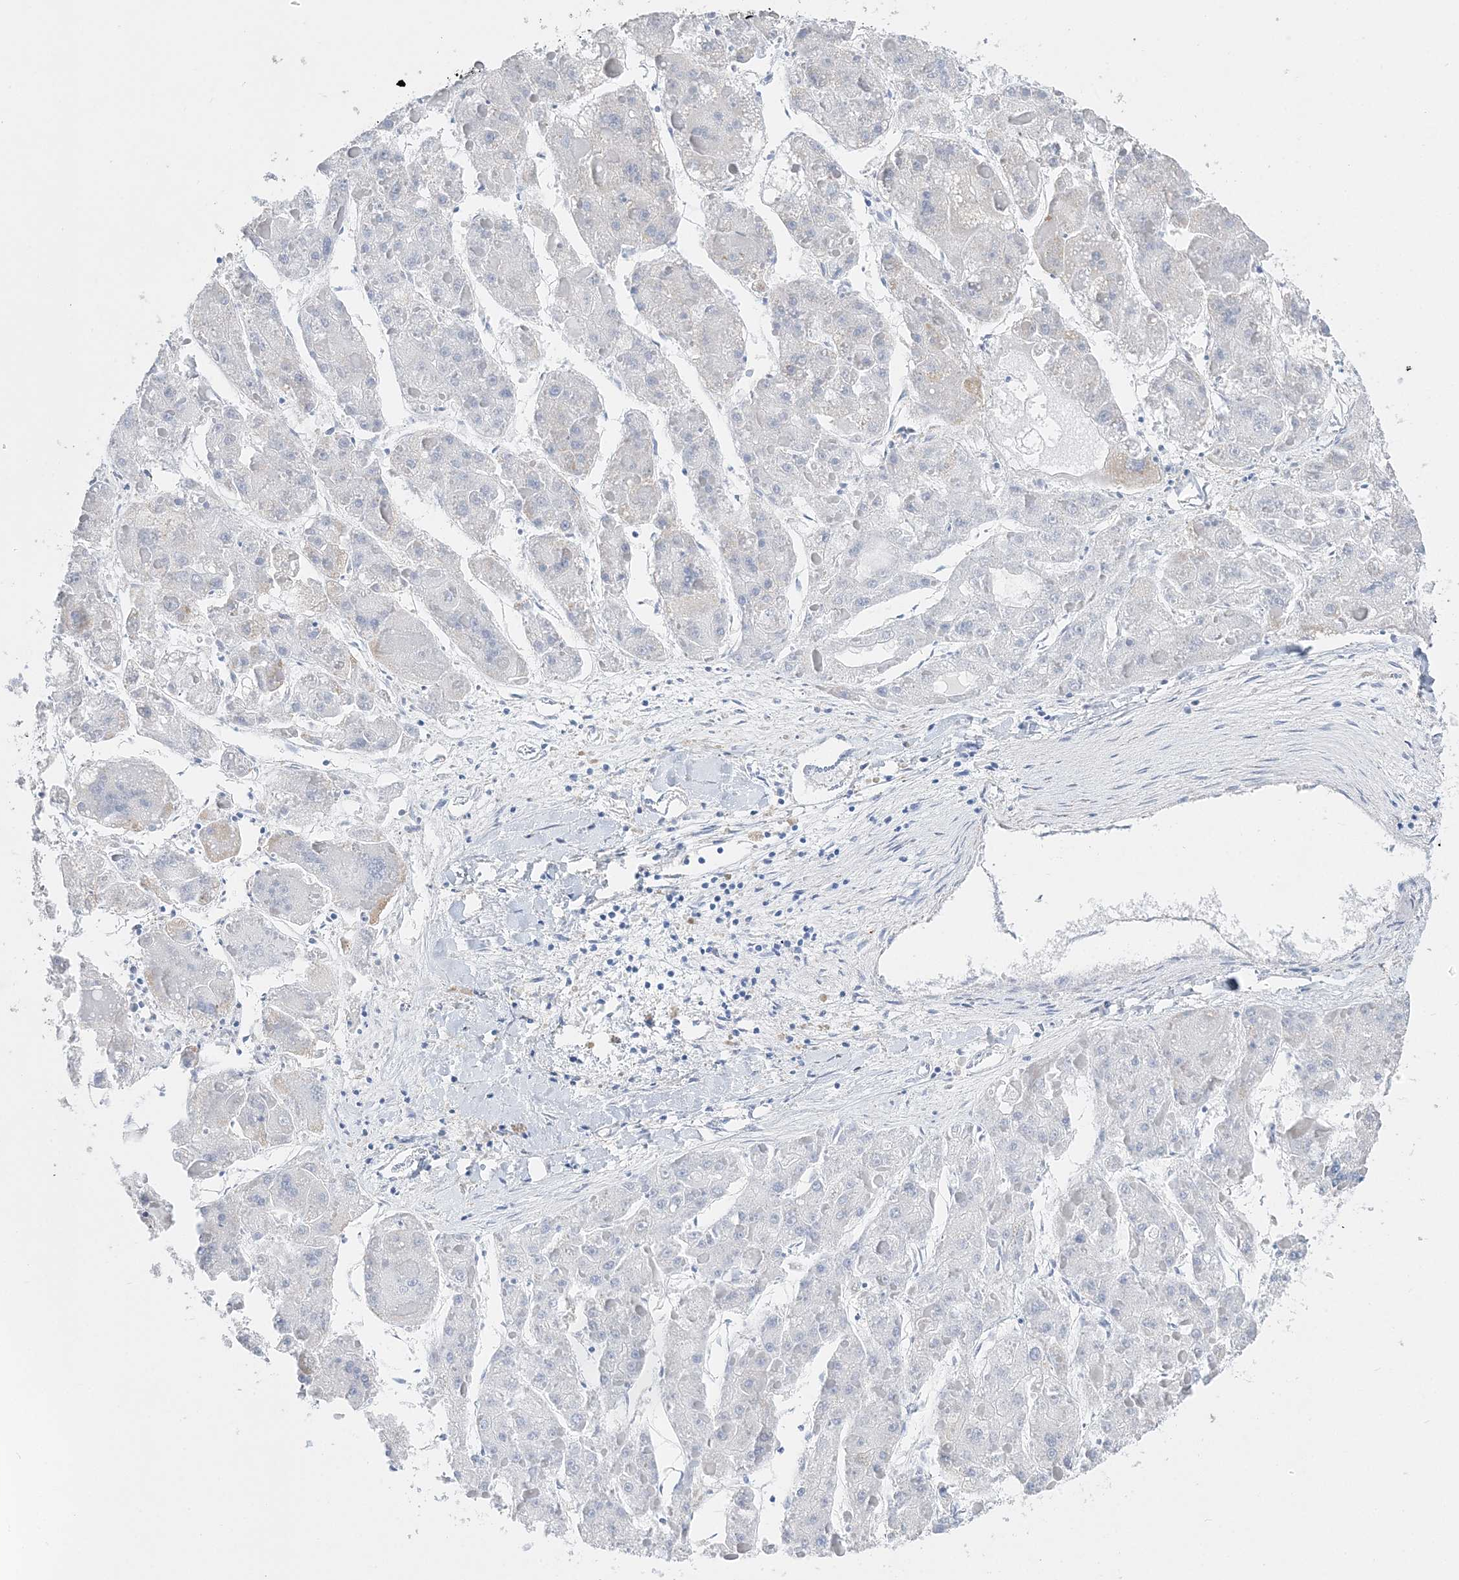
{"staining": {"intensity": "negative", "quantity": "none", "location": "none"}, "tissue": "liver cancer", "cell_type": "Tumor cells", "image_type": "cancer", "snomed": [{"axis": "morphology", "description": "Carcinoma, Hepatocellular, NOS"}, {"axis": "topography", "description": "Liver"}], "caption": "Immunohistochemistry photomicrograph of neoplastic tissue: liver cancer (hepatocellular carcinoma) stained with DAB (3,3'-diaminobenzidine) reveals no significant protein staining in tumor cells.", "gene": "TSPYL6", "patient": {"sex": "female", "age": 73}}